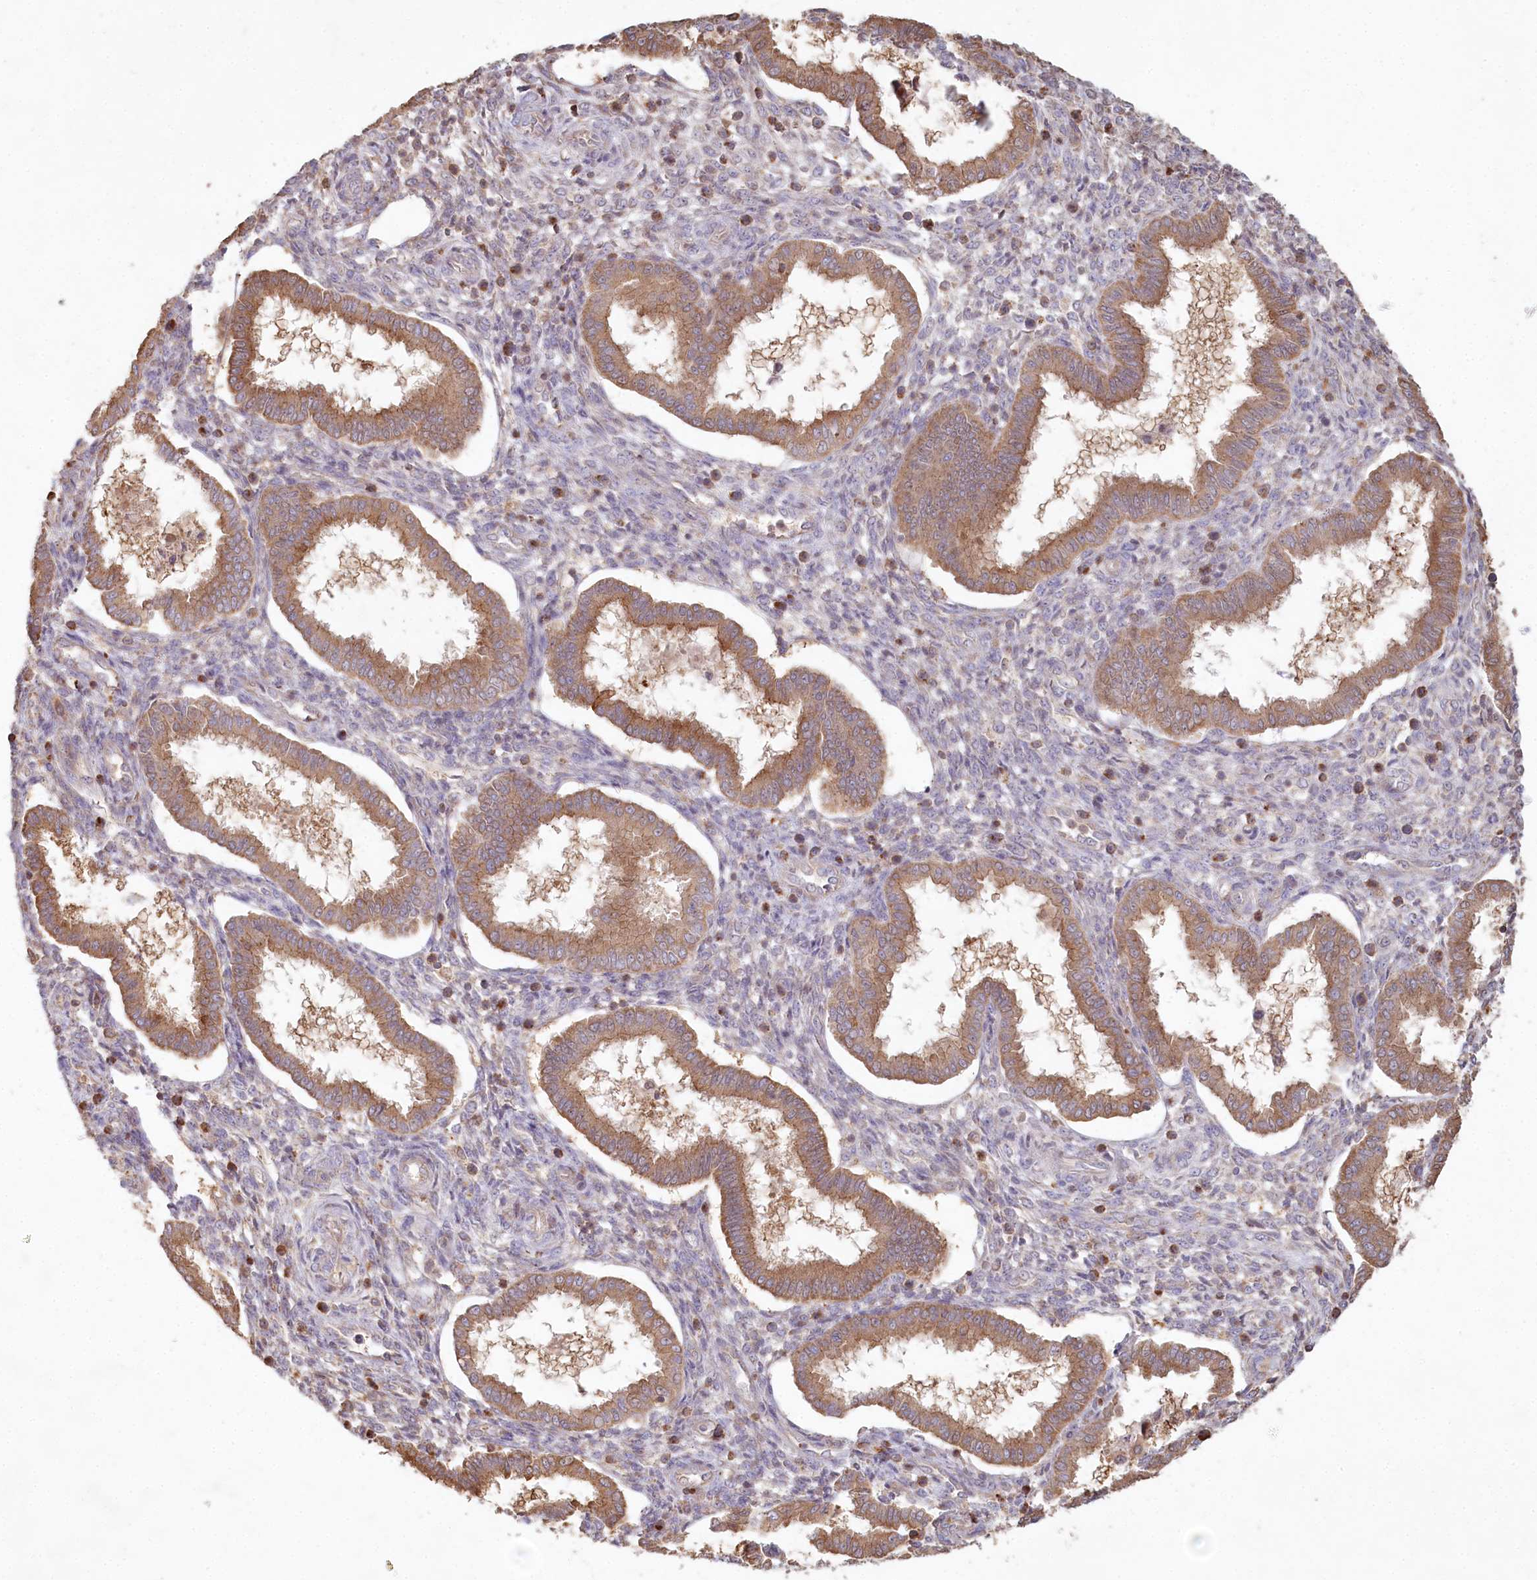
{"staining": {"intensity": "negative", "quantity": "none", "location": "none"}, "tissue": "endometrium", "cell_type": "Cells in endometrial stroma", "image_type": "normal", "snomed": [{"axis": "morphology", "description": "Normal tissue, NOS"}, {"axis": "topography", "description": "Endometrium"}], "caption": "A micrograph of endometrium stained for a protein shows no brown staining in cells in endometrial stroma. (Stains: DAB (3,3'-diaminobenzidine) immunohistochemistry with hematoxylin counter stain, Microscopy: brightfield microscopy at high magnification).", "gene": "HAL", "patient": {"sex": "female", "age": 24}}